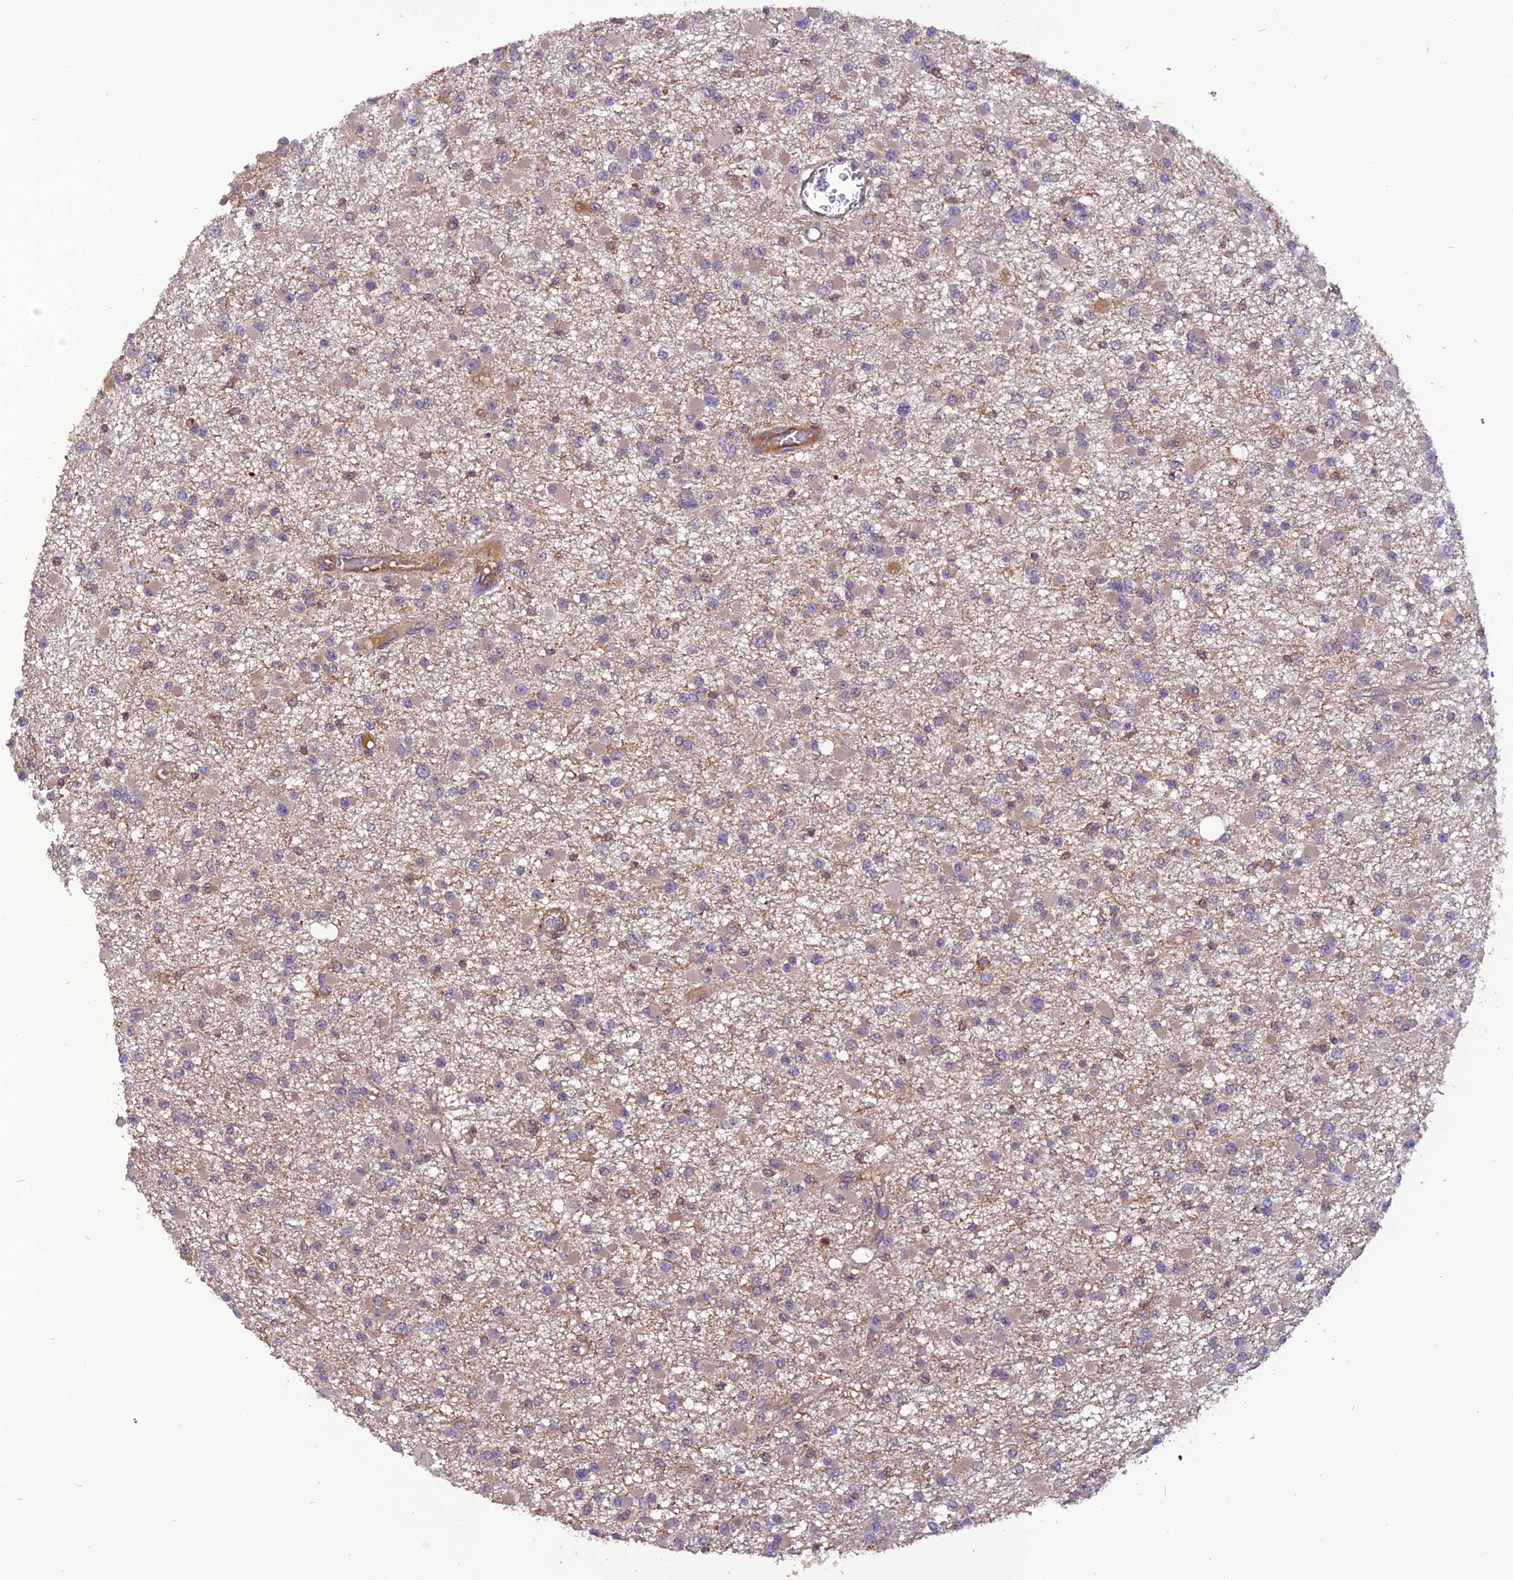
{"staining": {"intensity": "negative", "quantity": "none", "location": "none"}, "tissue": "glioma", "cell_type": "Tumor cells", "image_type": "cancer", "snomed": [{"axis": "morphology", "description": "Glioma, malignant, Low grade"}, {"axis": "topography", "description": "Brain"}], "caption": "A high-resolution histopathology image shows immunohistochemistry staining of glioma, which reveals no significant expression in tumor cells.", "gene": "STOML1", "patient": {"sex": "female", "age": 22}}